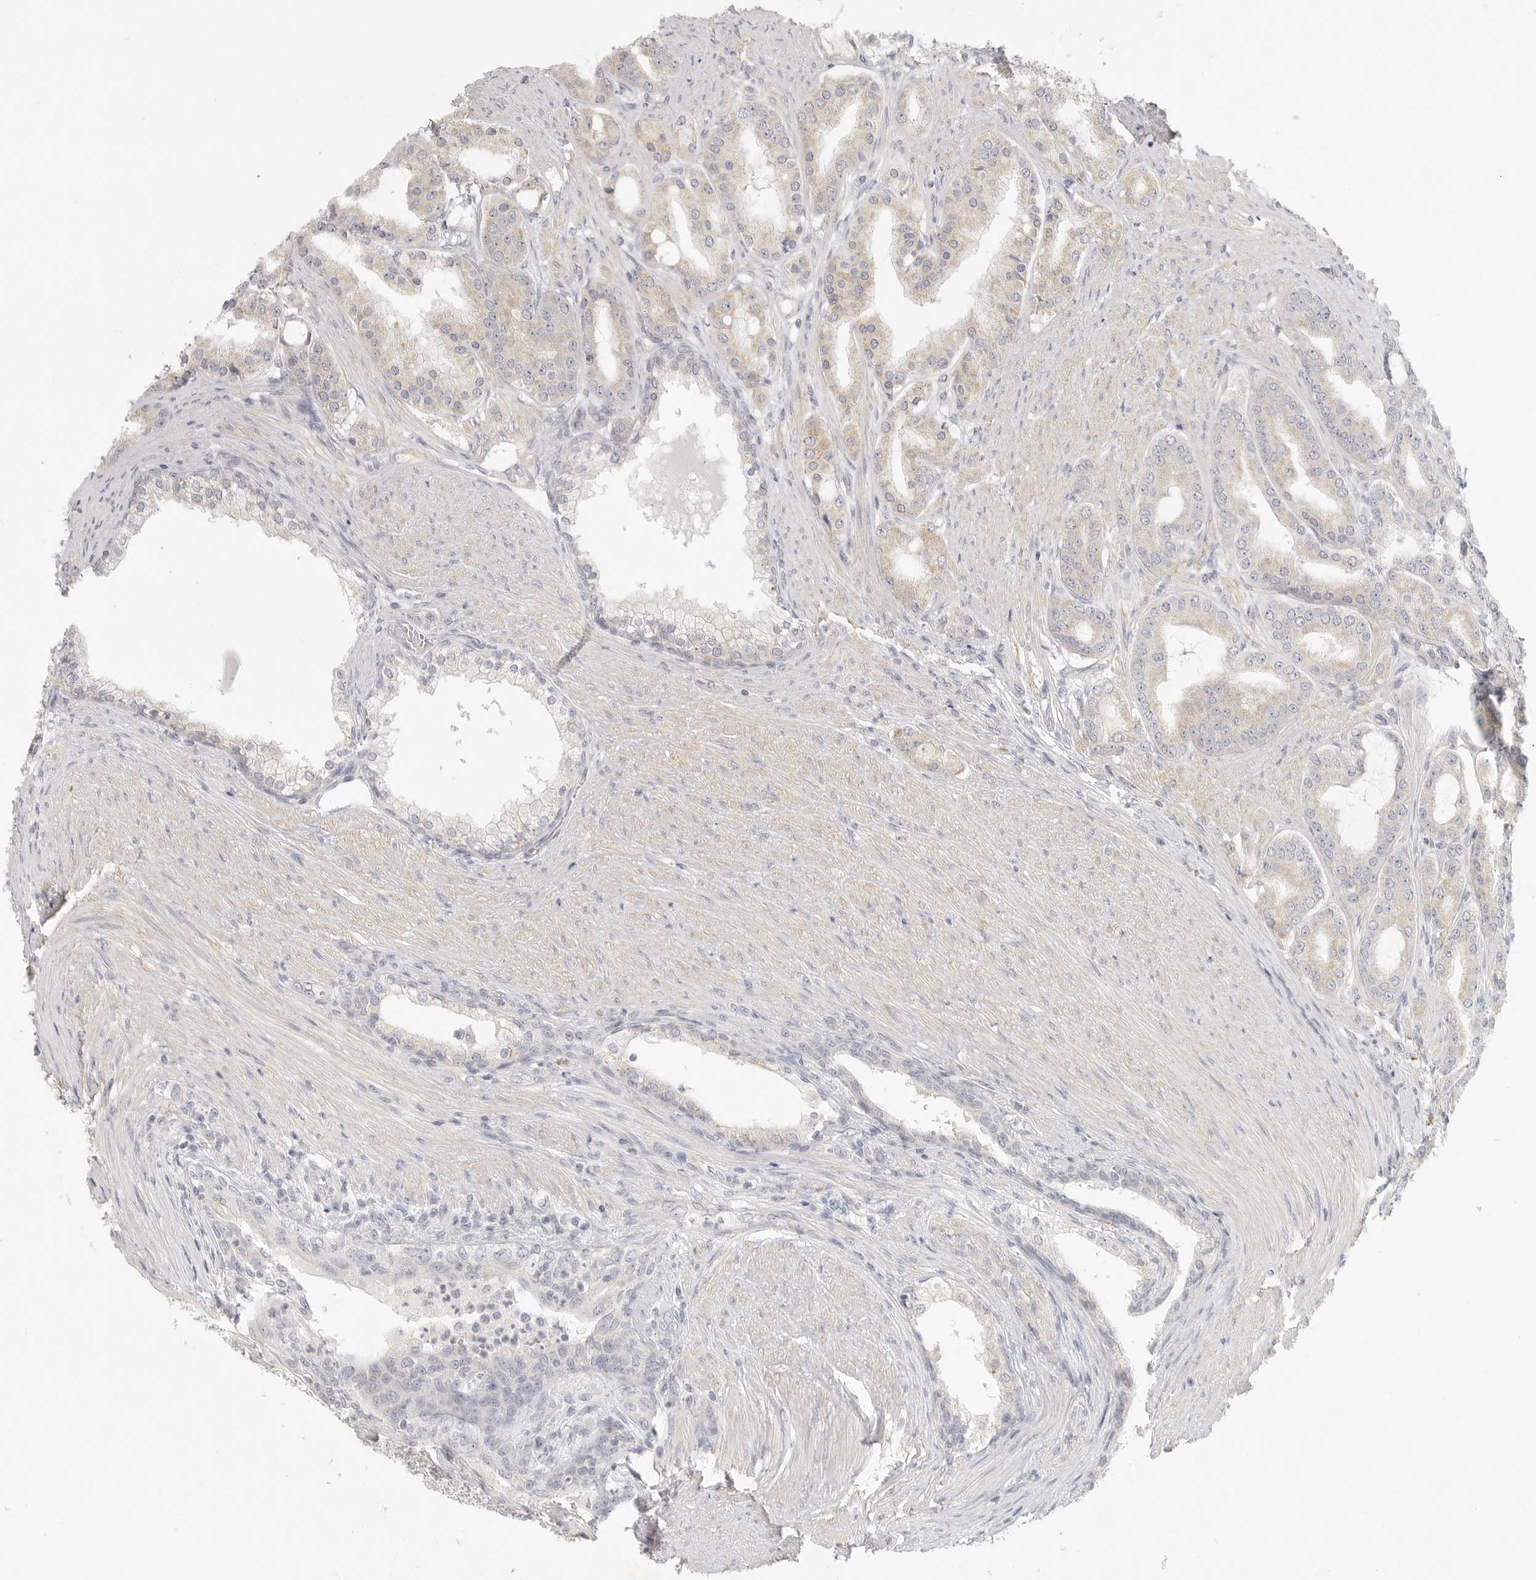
{"staining": {"intensity": "weak", "quantity": "25%-75%", "location": "cytoplasmic/membranous"}, "tissue": "prostate cancer", "cell_type": "Tumor cells", "image_type": "cancer", "snomed": [{"axis": "morphology", "description": "Adenocarcinoma, High grade"}, {"axis": "topography", "description": "Prostate"}], "caption": "Prostate cancer (high-grade adenocarcinoma) stained for a protein (brown) exhibits weak cytoplasmic/membranous positive staining in about 25%-75% of tumor cells.", "gene": "SLC25A36", "patient": {"sex": "male", "age": 60}}